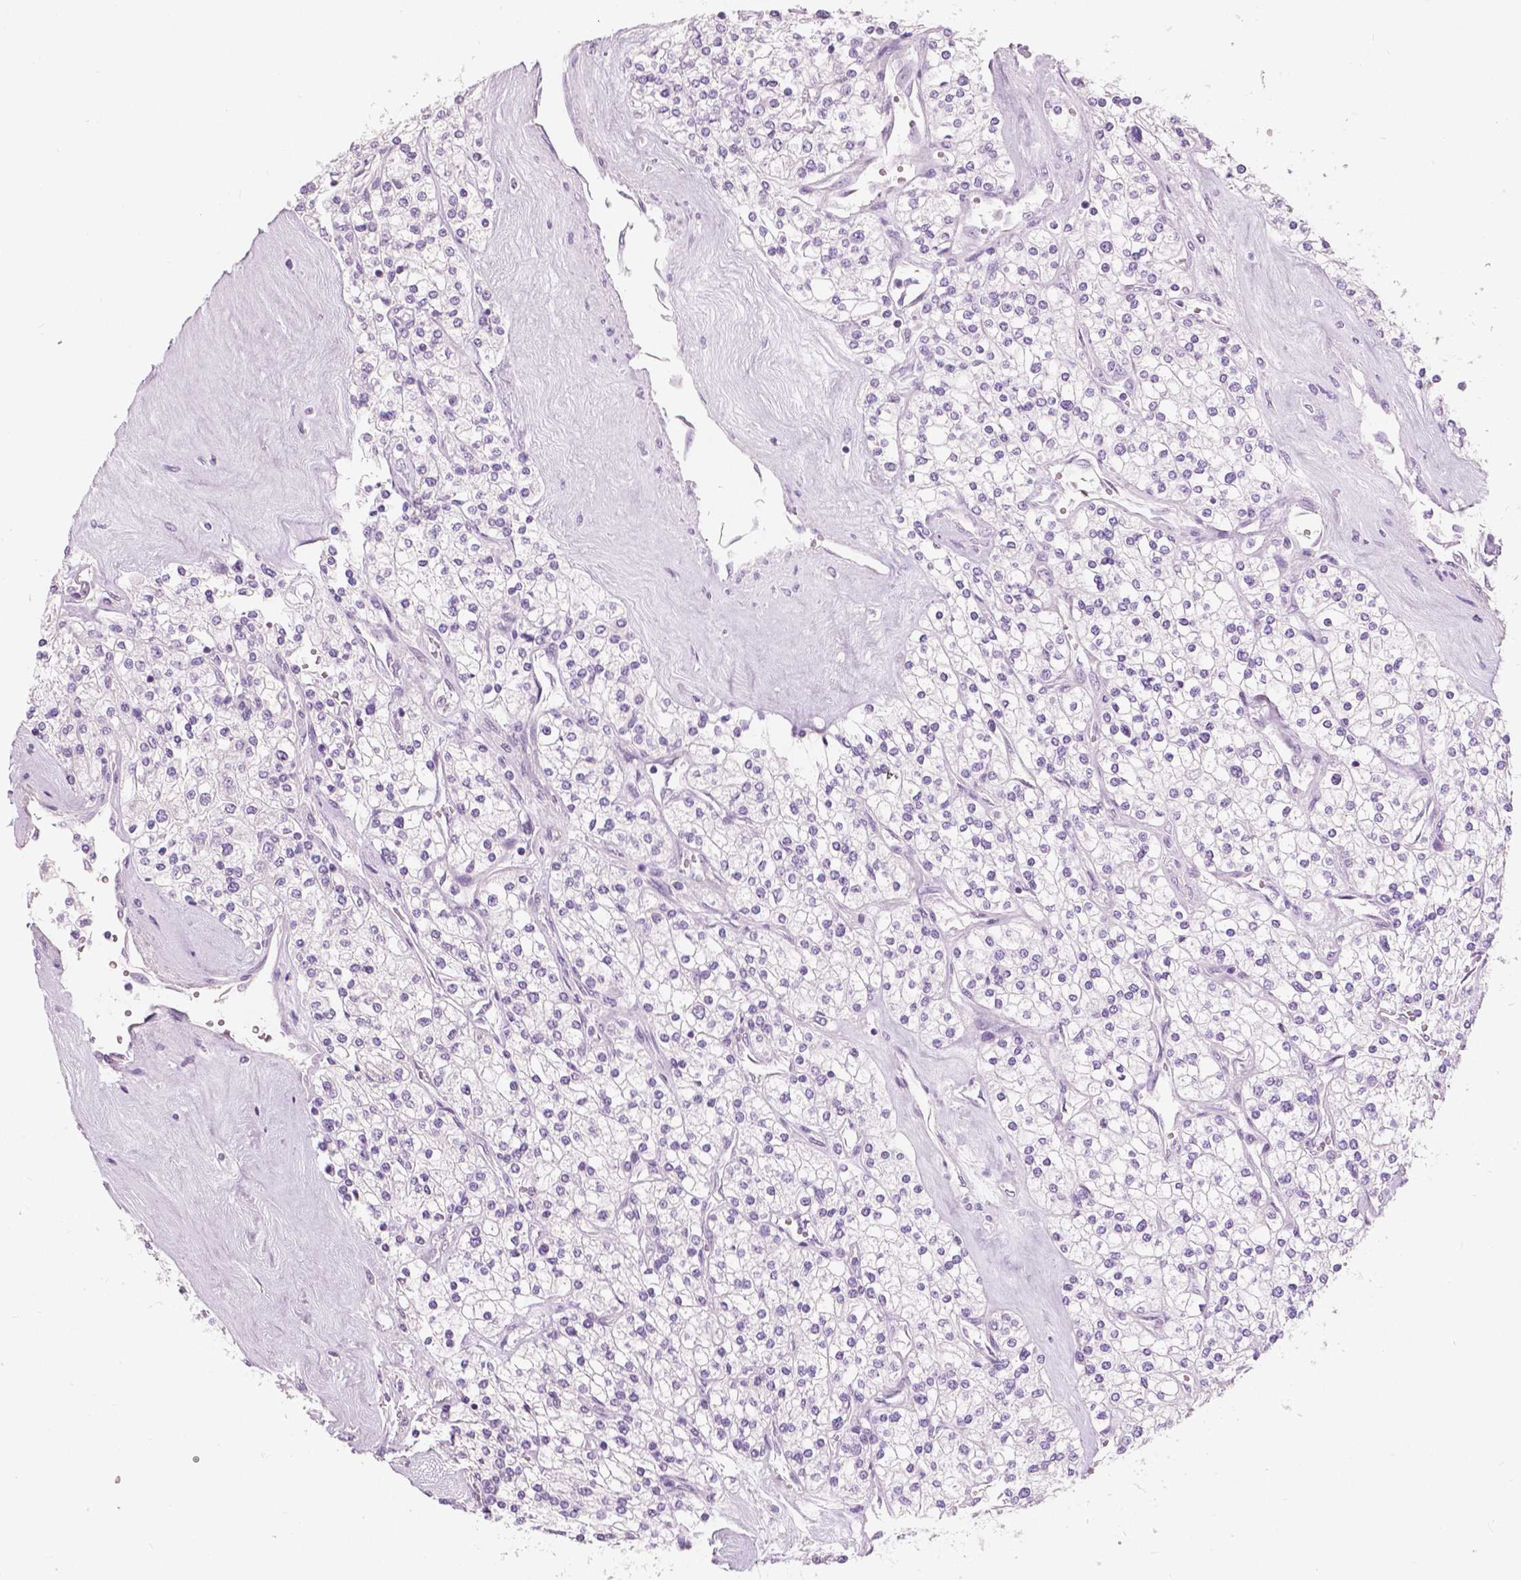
{"staining": {"intensity": "negative", "quantity": "none", "location": "none"}, "tissue": "renal cancer", "cell_type": "Tumor cells", "image_type": "cancer", "snomed": [{"axis": "morphology", "description": "Adenocarcinoma, NOS"}, {"axis": "topography", "description": "Kidney"}], "caption": "Tumor cells show no significant positivity in renal cancer. (DAB (3,3'-diaminobenzidine) immunohistochemistry with hematoxylin counter stain).", "gene": "A4GNT", "patient": {"sex": "male", "age": 80}}